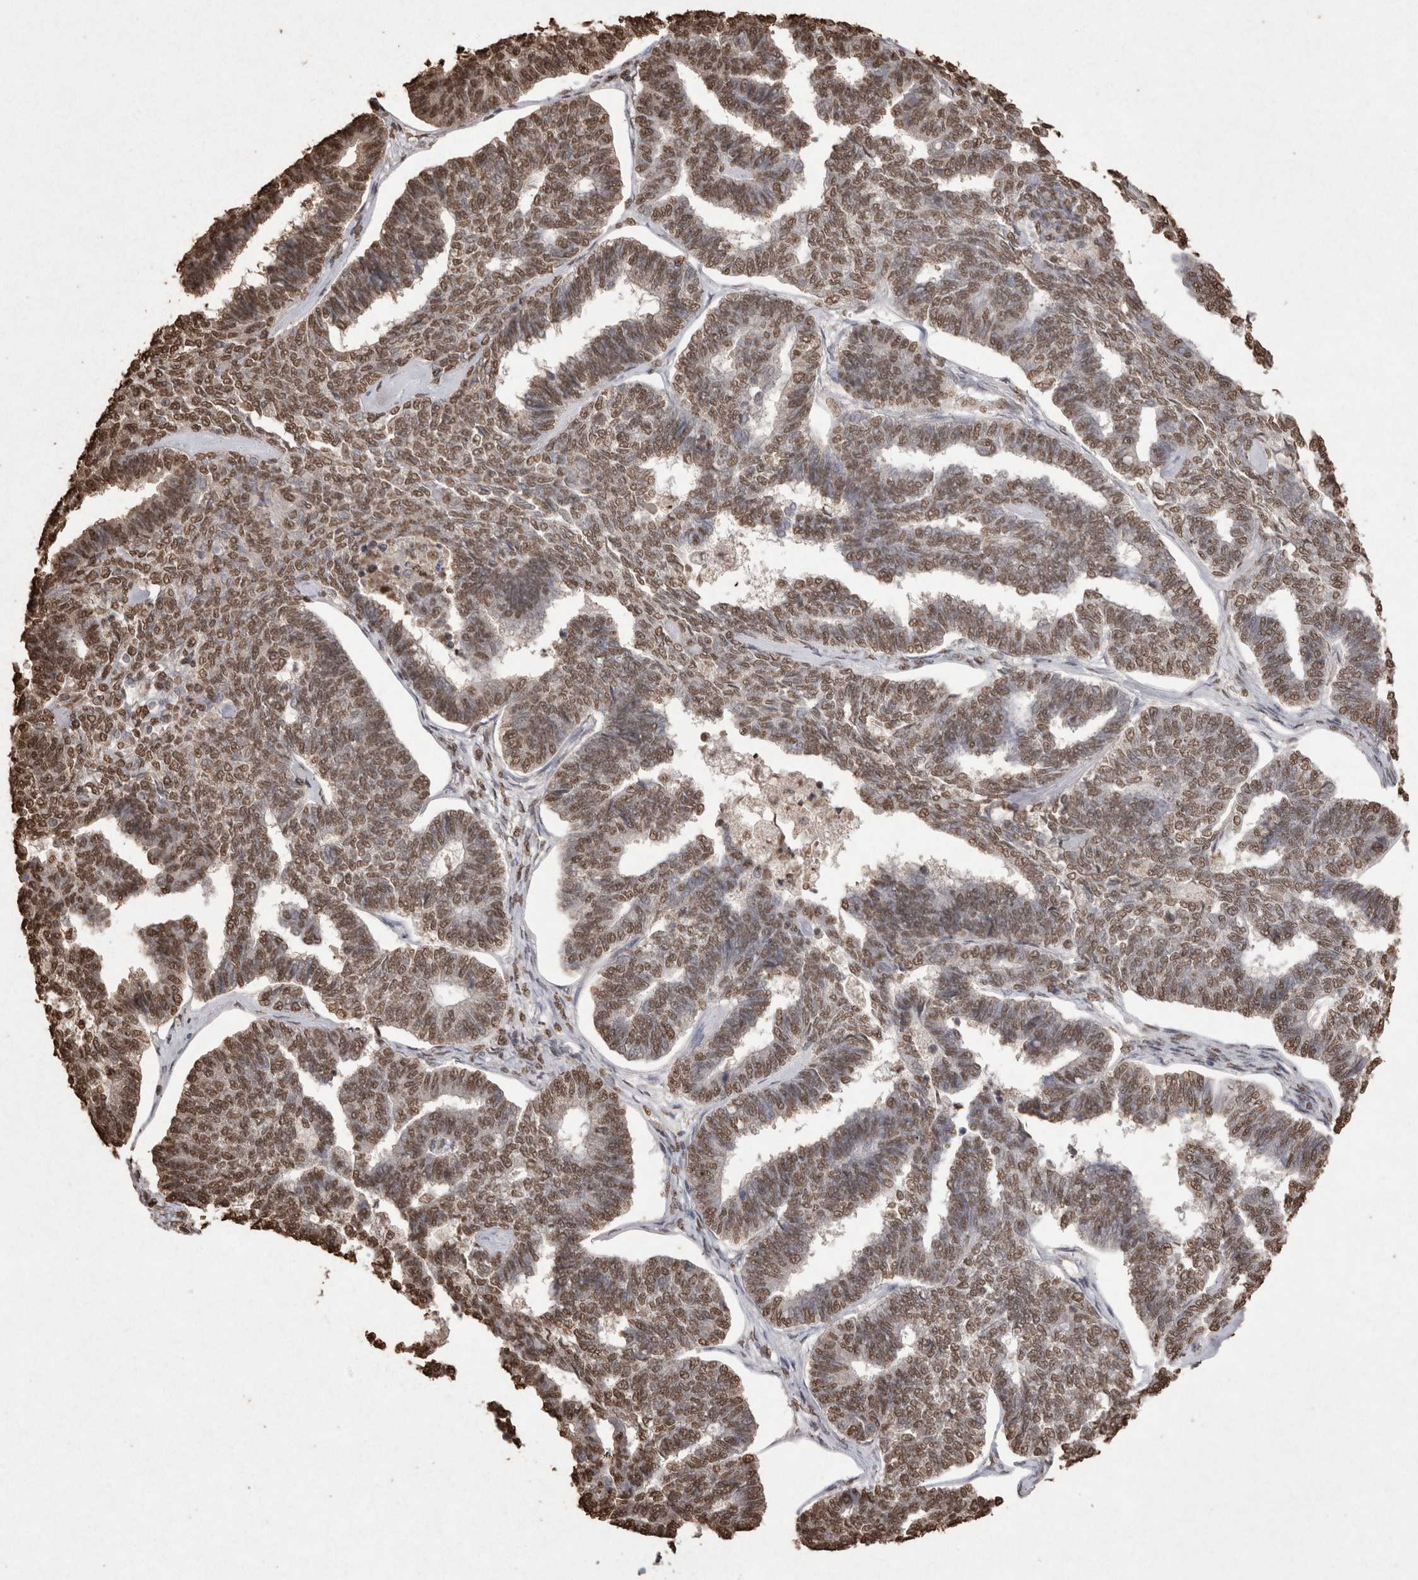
{"staining": {"intensity": "moderate", "quantity": ">75%", "location": "nuclear"}, "tissue": "endometrial cancer", "cell_type": "Tumor cells", "image_type": "cancer", "snomed": [{"axis": "morphology", "description": "Adenocarcinoma, NOS"}, {"axis": "topography", "description": "Endometrium"}], "caption": "This is an image of immunohistochemistry staining of endometrial cancer (adenocarcinoma), which shows moderate positivity in the nuclear of tumor cells.", "gene": "POU5F1", "patient": {"sex": "female", "age": 70}}